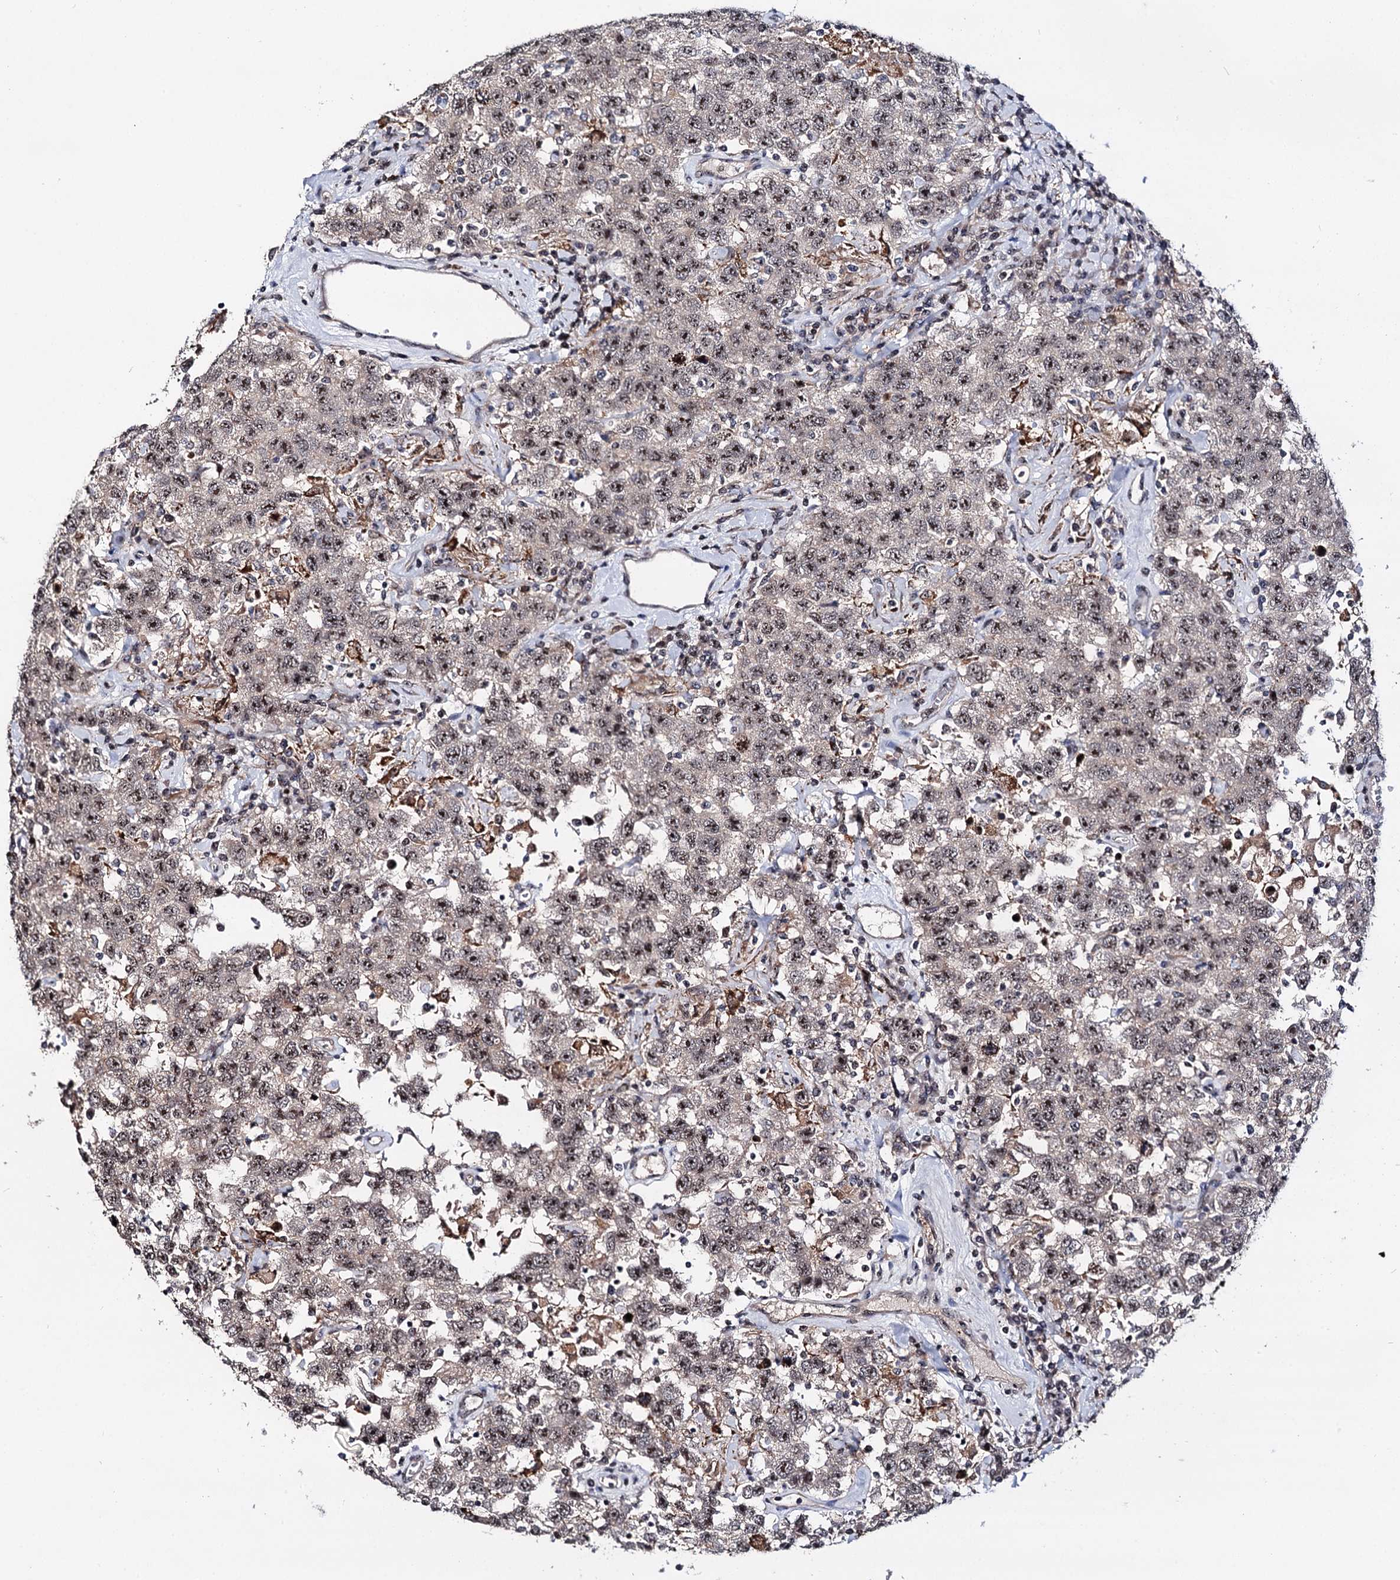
{"staining": {"intensity": "strong", "quantity": "25%-75%", "location": "nuclear"}, "tissue": "testis cancer", "cell_type": "Tumor cells", "image_type": "cancer", "snomed": [{"axis": "morphology", "description": "Seminoma, NOS"}, {"axis": "topography", "description": "Testis"}], "caption": "Protein staining by immunohistochemistry (IHC) exhibits strong nuclear staining in approximately 25%-75% of tumor cells in seminoma (testis). (DAB = brown stain, brightfield microscopy at high magnification).", "gene": "SUPT20H", "patient": {"sex": "male", "age": 41}}